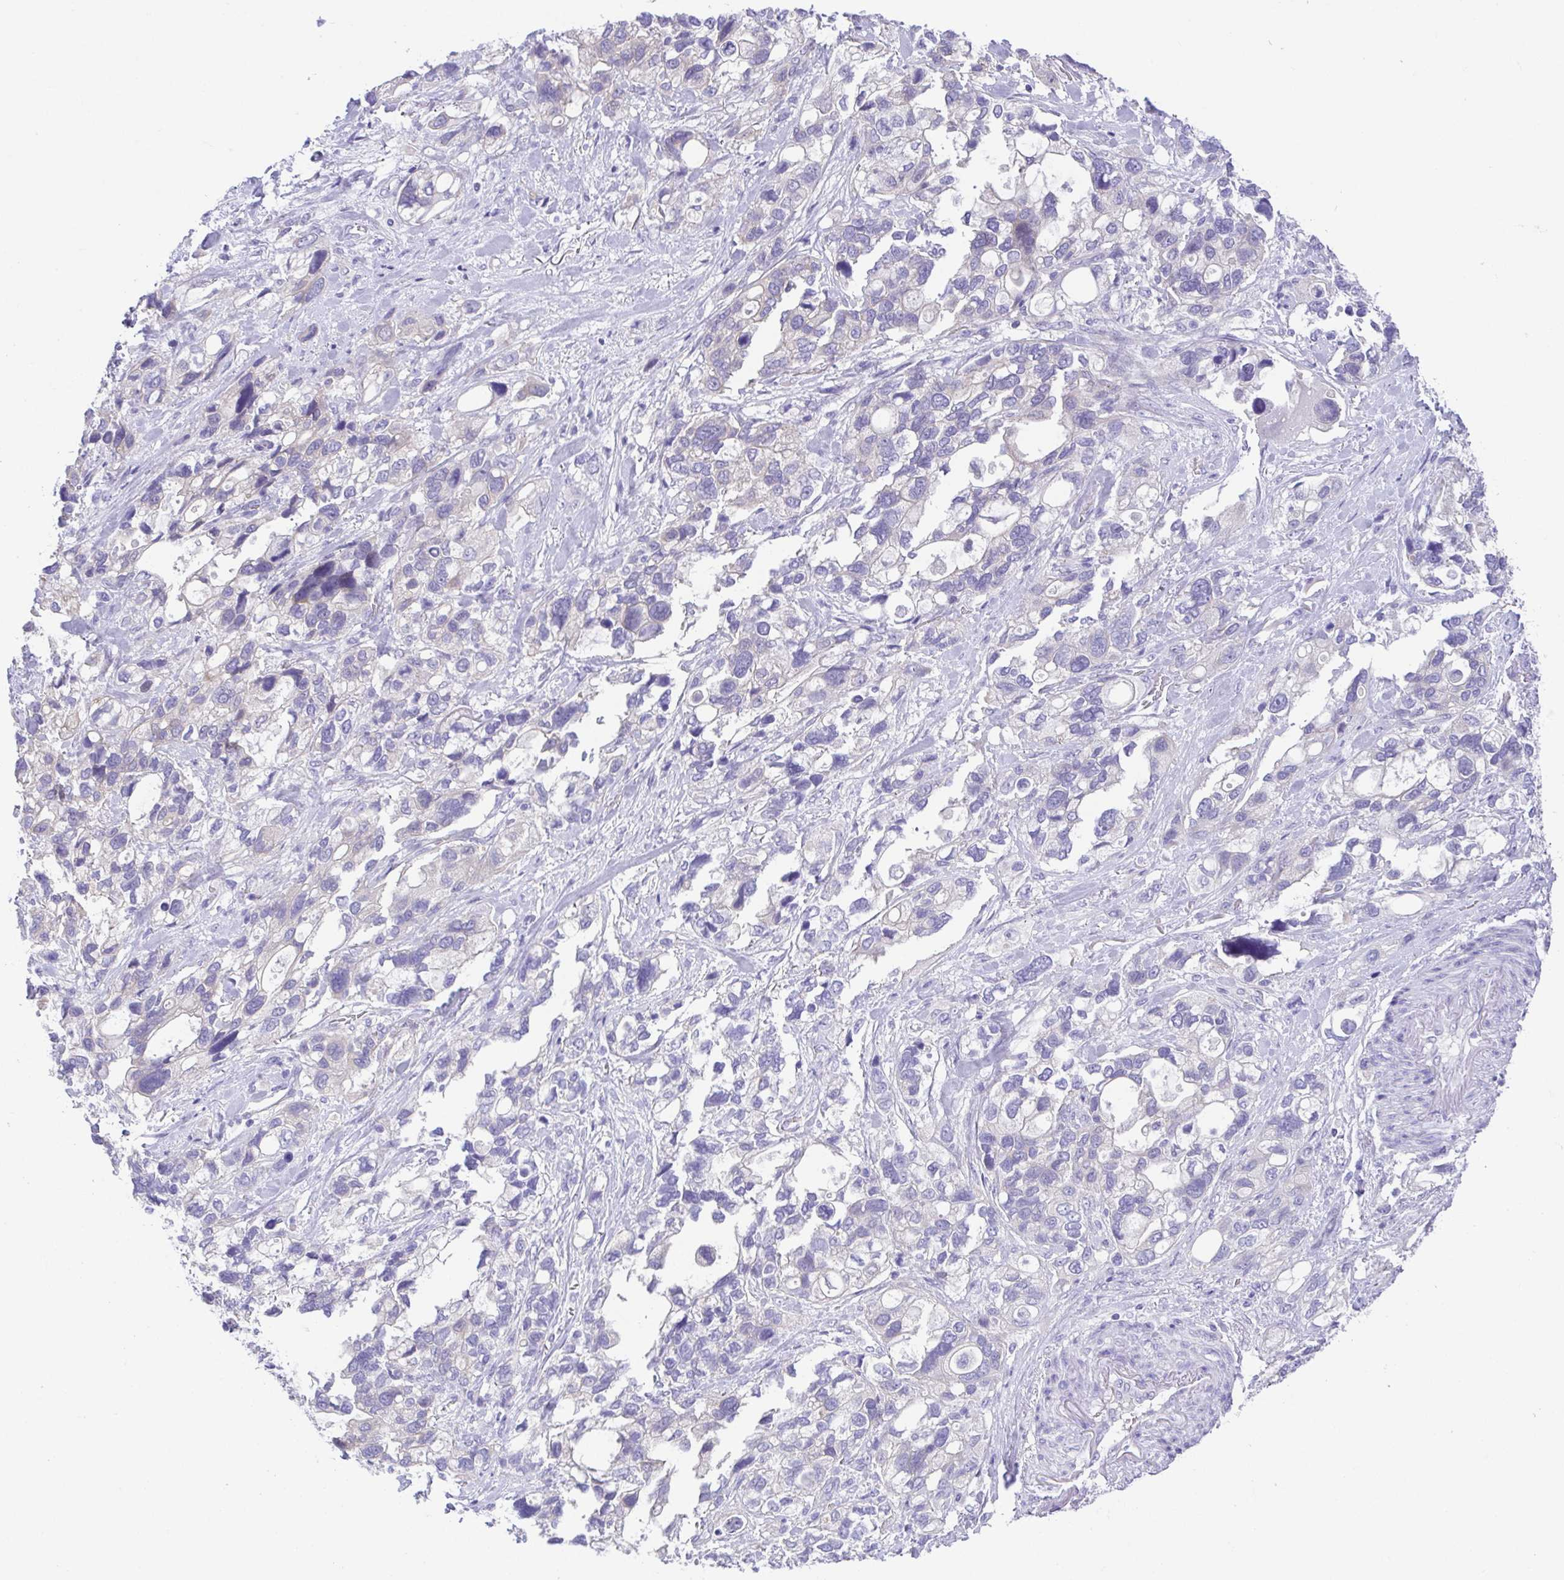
{"staining": {"intensity": "negative", "quantity": "none", "location": "none"}, "tissue": "stomach cancer", "cell_type": "Tumor cells", "image_type": "cancer", "snomed": [{"axis": "morphology", "description": "Adenocarcinoma, NOS"}, {"axis": "topography", "description": "Stomach, upper"}], "caption": "High magnification brightfield microscopy of stomach adenocarcinoma stained with DAB (brown) and counterstained with hematoxylin (blue): tumor cells show no significant staining.", "gene": "LUZP4", "patient": {"sex": "female", "age": 81}}